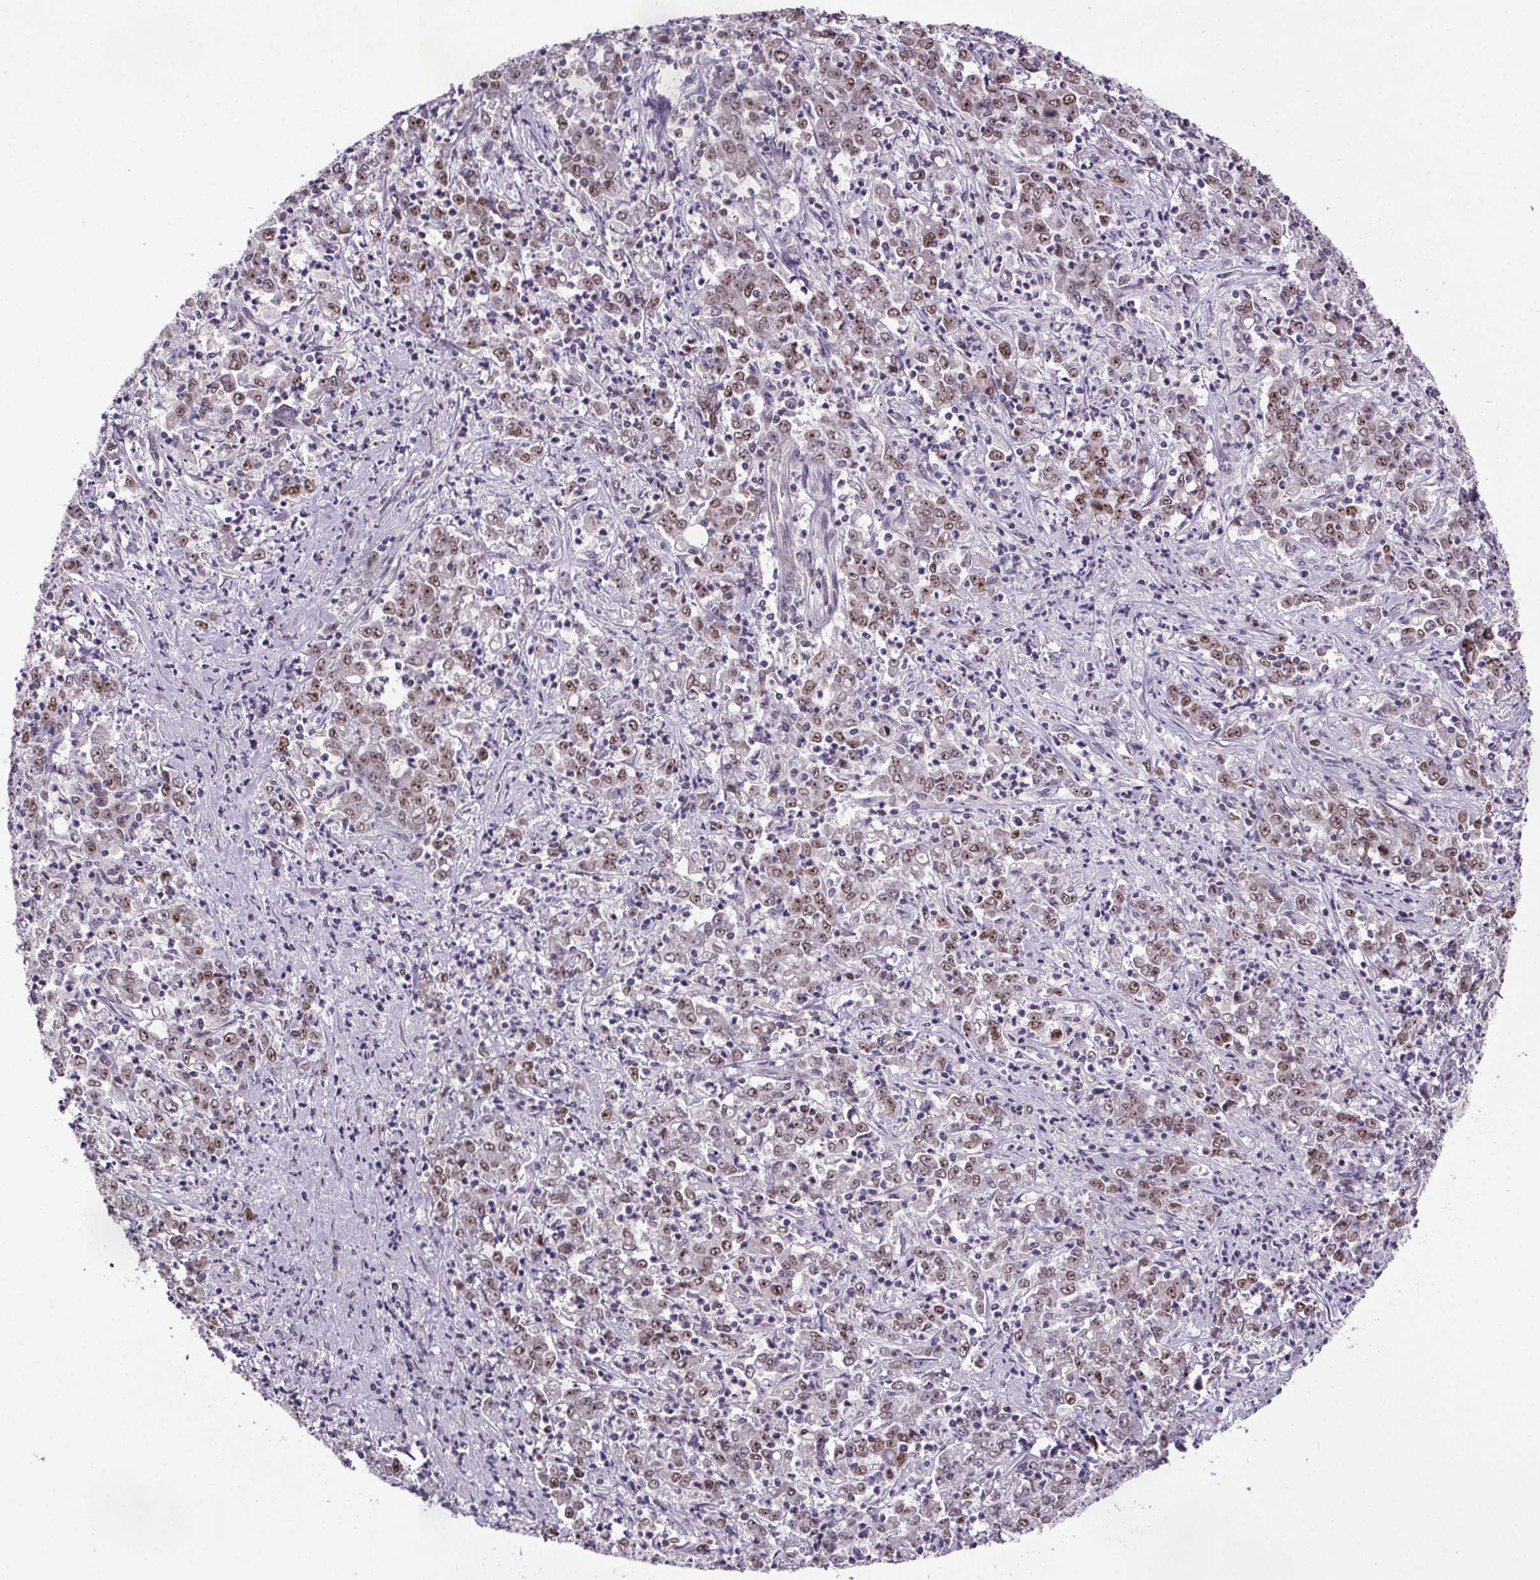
{"staining": {"intensity": "moderate", "quantity": ">75%", "location": "nuclear"}, "tissue": "stomach cancer", "cell_type": "Tumor cells", "image_type": "cancer", "snomed": [{"axis": "morphology", "description": "Adenocarcinoma, NOS"}, {"axis": "topography", "description": "Stomach, lower"}], "caption": "Stomach cancer (adenocarcinoma) stained with immunohistochemistry (IHC) displays moderate nuclear positivity in approximately >75% of tumor cells.", "gene": "ATMIN", "patient": {"sex": "female", "age": 71}}